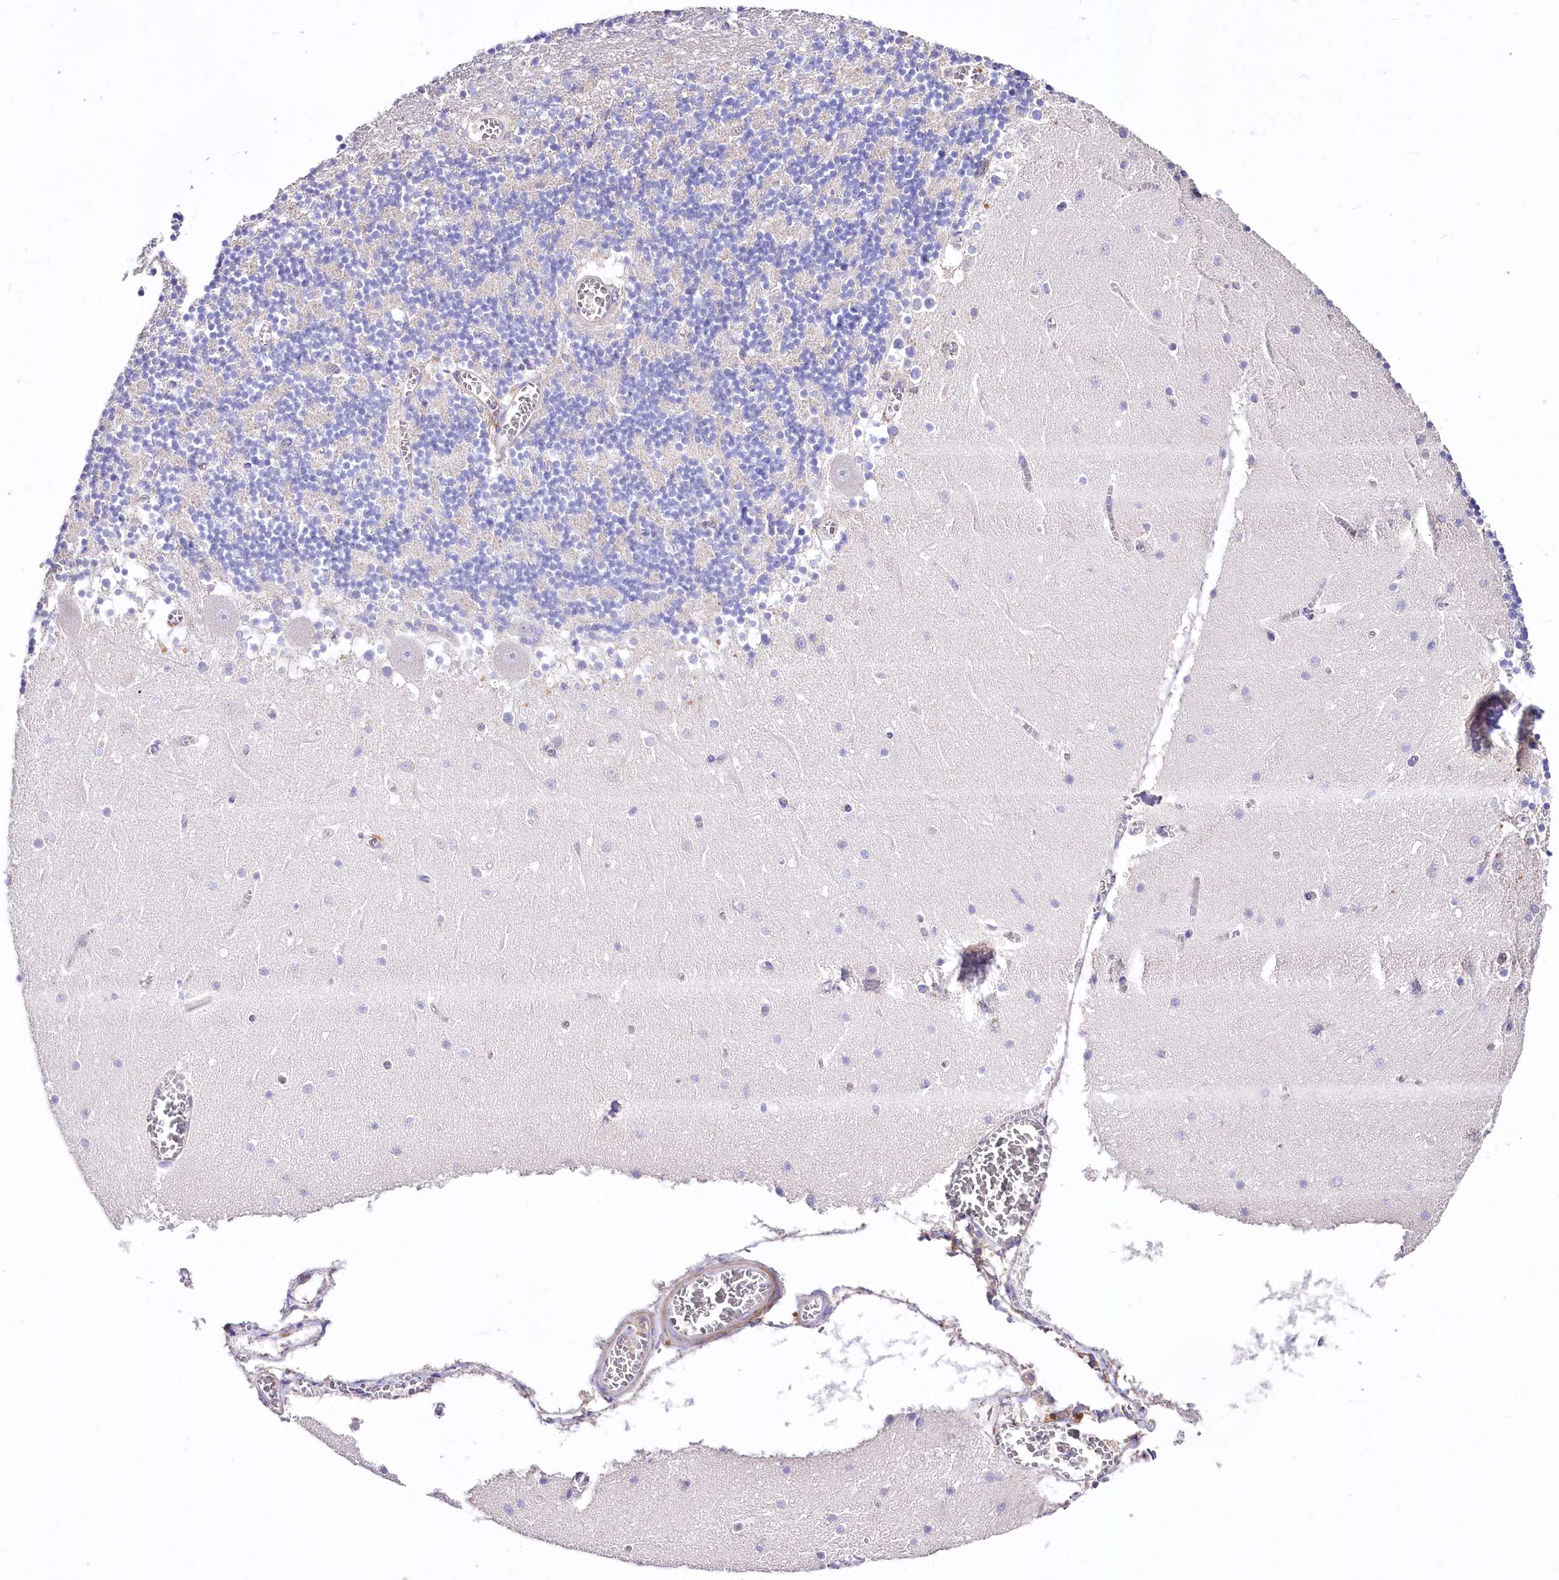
{"staining": {"intensity": "negative", "quantity": "none", "location": "none"}, "tissue": "cerebellum", "cell_type": "Cells in granular layer", "image_type": "normal", "snomed": [{"axis": "morphology", "description": "Normal tissue, NOS"}, {"axis": "topography", "description": "Cerebellum"}], "caption": "Cells in granular layer are negative for protein expression in normal human cerebellum. (Immunohistochemistry, brightfield microscopy, high magnification).", "gene": "PTER", "patient": {"sex": "female", "age": 28}}